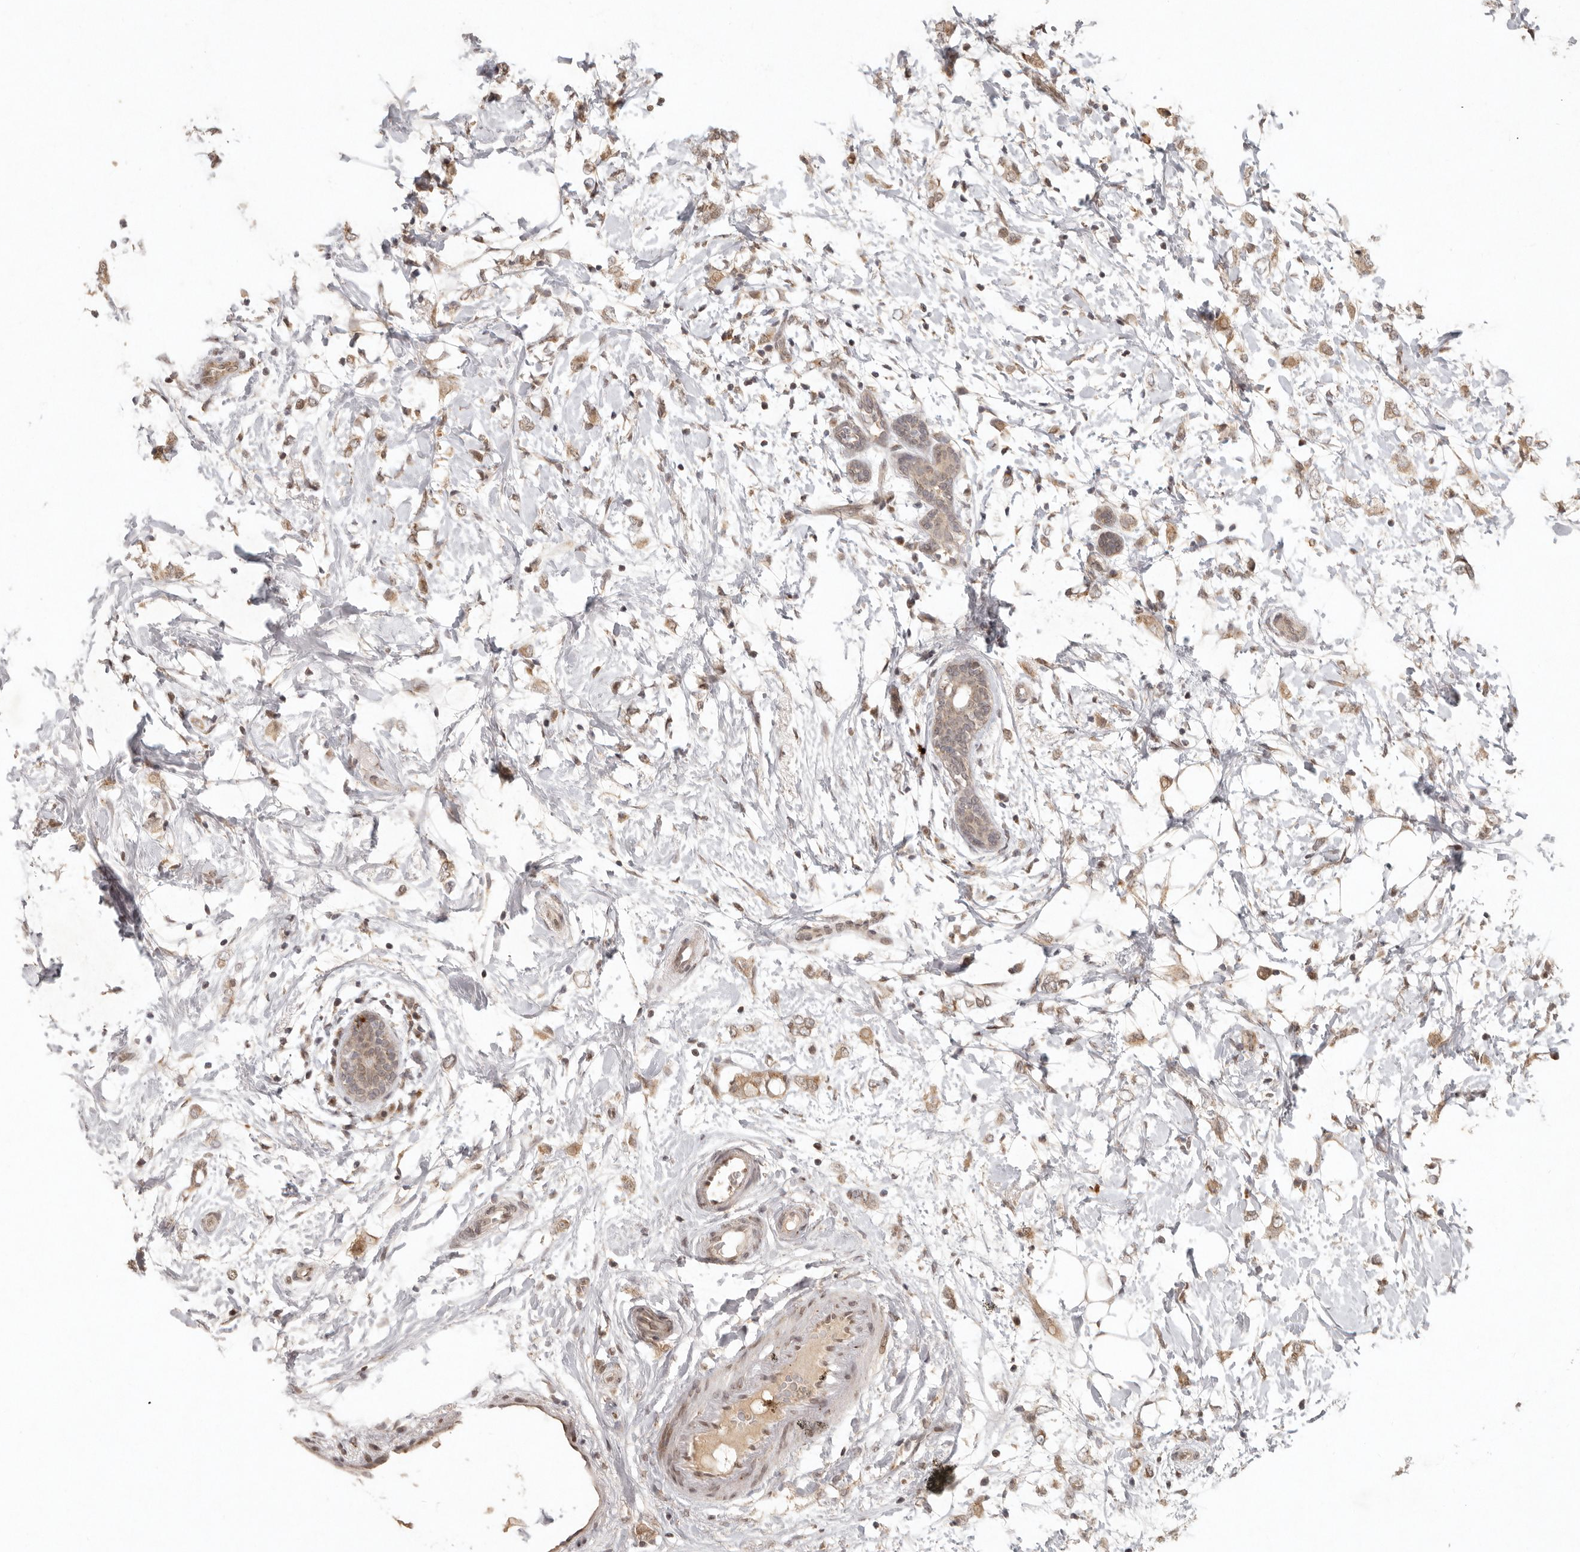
{"staining": {"intensity": "moderate", "quantity": ">75%", "location": "cytoplasmic/membranous"}, "tissue": "breast cancer", "cell_type": "Tumor cells", "image_type": "cancer", "snomed": [{"axis": "morphology", "description": "Normal tissue, NOS"}, {"axis": "morphology", "description": "Lobular carcinoma"}, {"axis": "topography", "description": "Breast"}], "caption": "An immunohistochemistry histopathology image of tumor tissue is shown. Protein staining in brown labels moderate cytoplasmic/membranous positivity in breast cancer (lobular carcinoma) within tumor cells. Using DAB (3,3'-diaminobenzidine) (brown) and hematoxylin (blue) stains, captured at high magnification using brightfield microscopy.", "gene": "LRRC75A", "patient": {"sex": "female", "age": 47}}